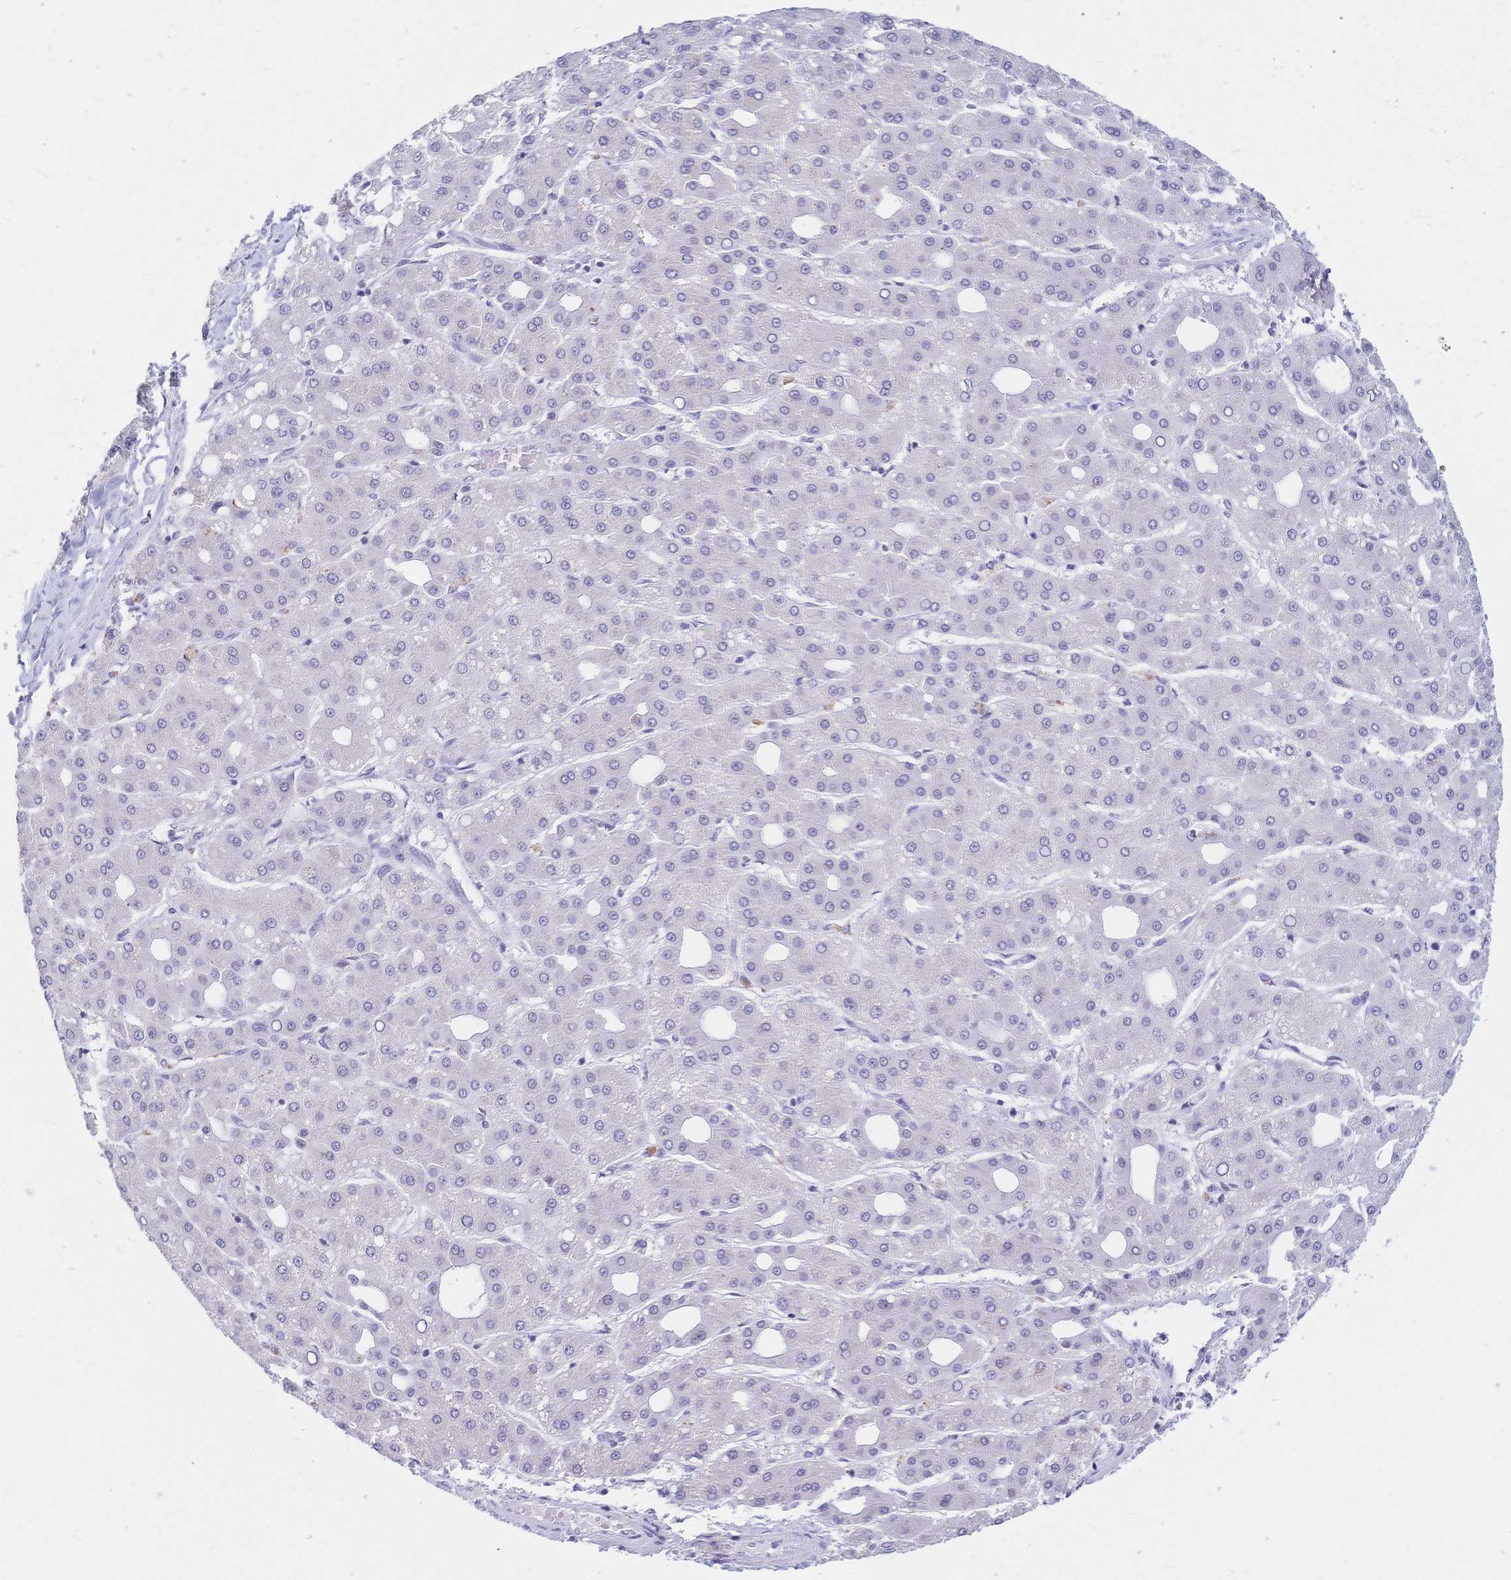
{"staining": {"intensity": "negative", "quantity": "none", "location": "none"}, "tissue": "liver cancer", "cell_type": "Tumor cells", "image_type": "cancer", "snomed": [{"axis": "morphology", "description": "Carcinoma, Hepatocellular, NOS"}, {"axis": "topography", "description": "Liver"}], "caption": "Micrograph shows no protein staining in tumor cells of liver hepatocellular carcinoma tissue.", "gene": "CR2", "patient": {"sex": "male", "age": 65}}